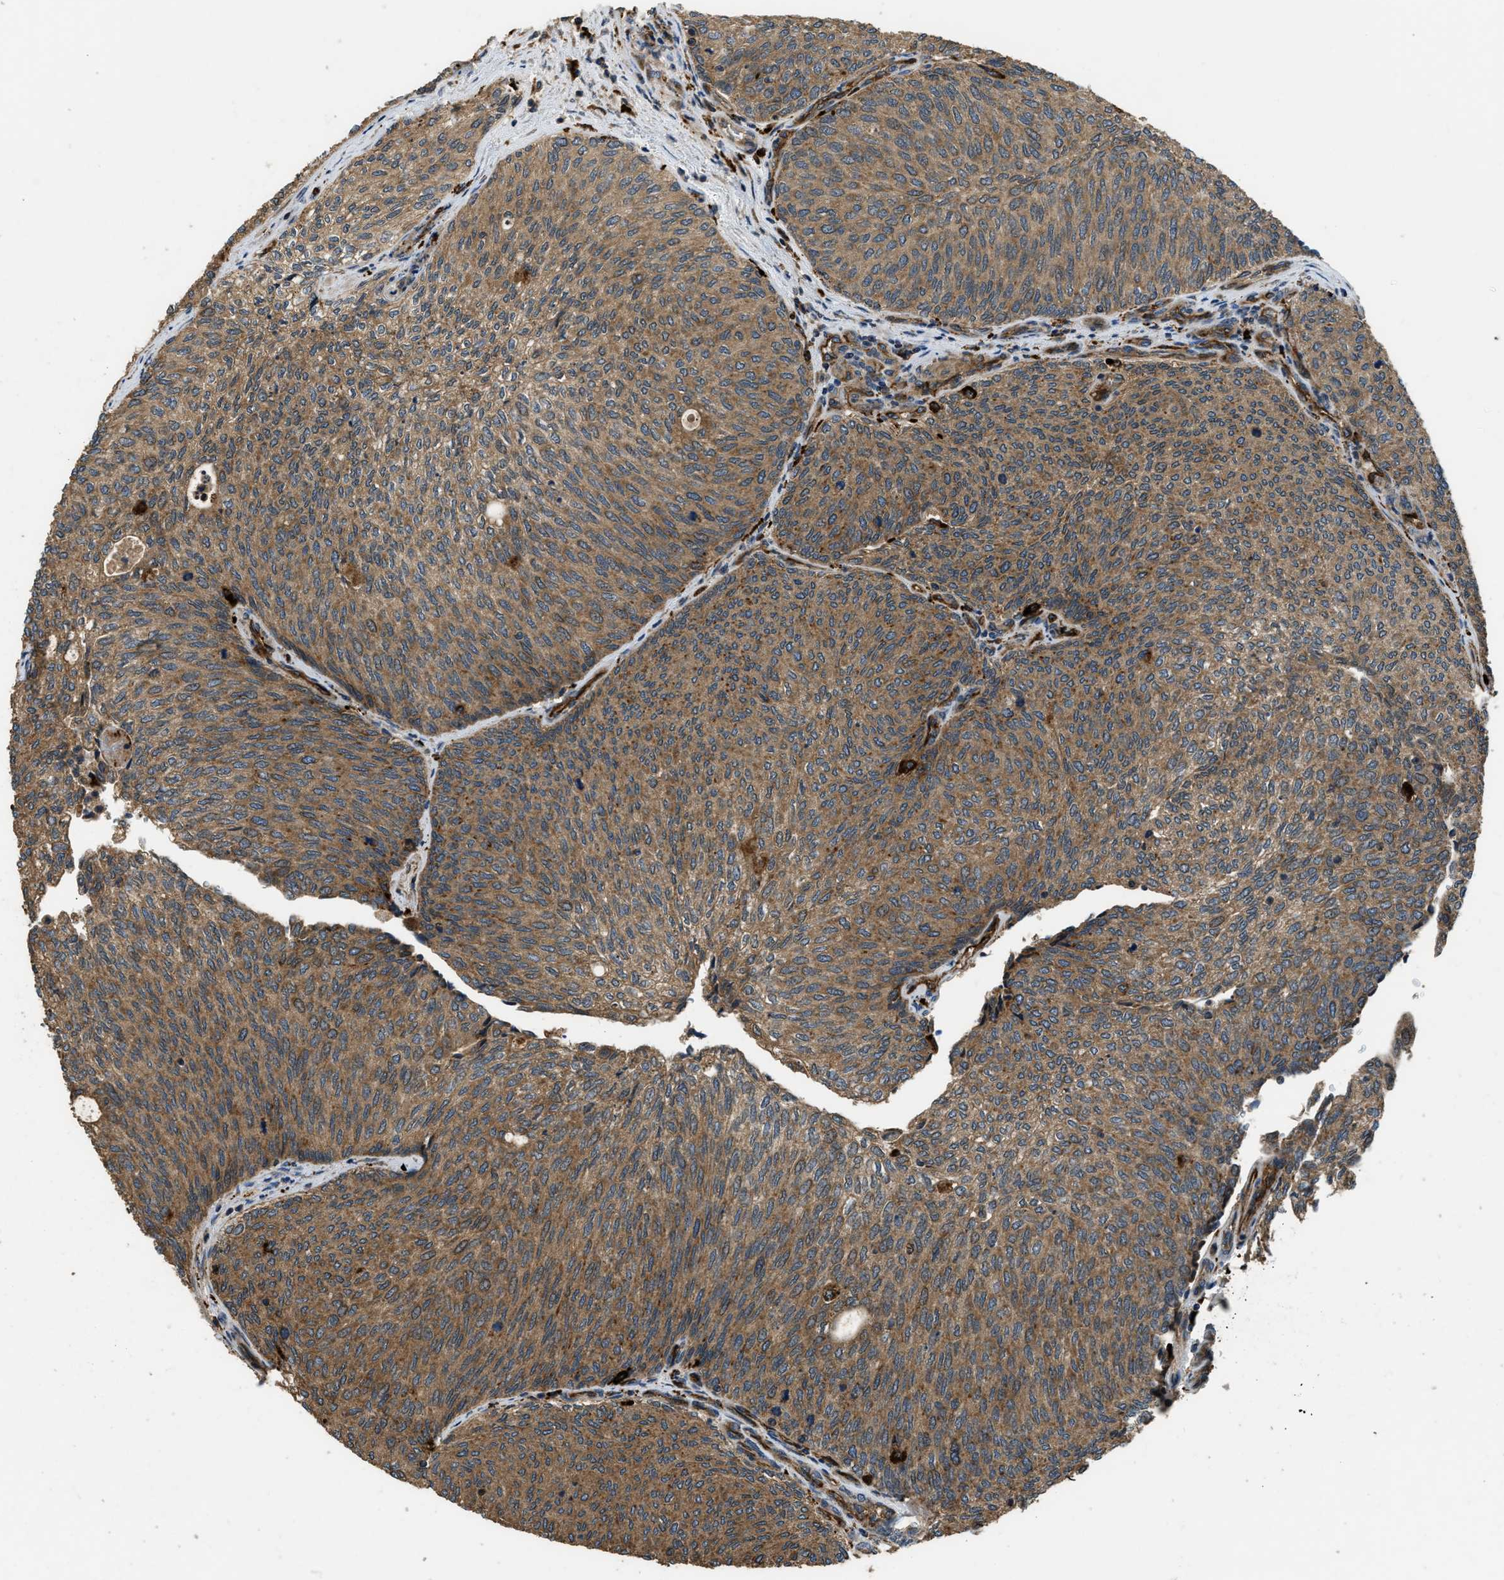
{"staining": {"intensity": "moderate", "quantity": ">75%", "location": "cytoplasmic/membranous"}, "tissue": "urothelial cancer", "cell_type": "Tumor cells", "image_type": "cancer", "snomed": [{"axis": "morphology", "description": "Urothelial carcinoma, Low grade"}, {"axis": "topography", "description": "Urinary bladder"}], "caption": "This is an image of immunohistochemistry staining of urothelial carcinoma (low-grade), which shows moderate staining in the cytoplasmic/membranous of tumor cells.", "gene": "GGH", "patient": {"sex": "female", "age": 79}}